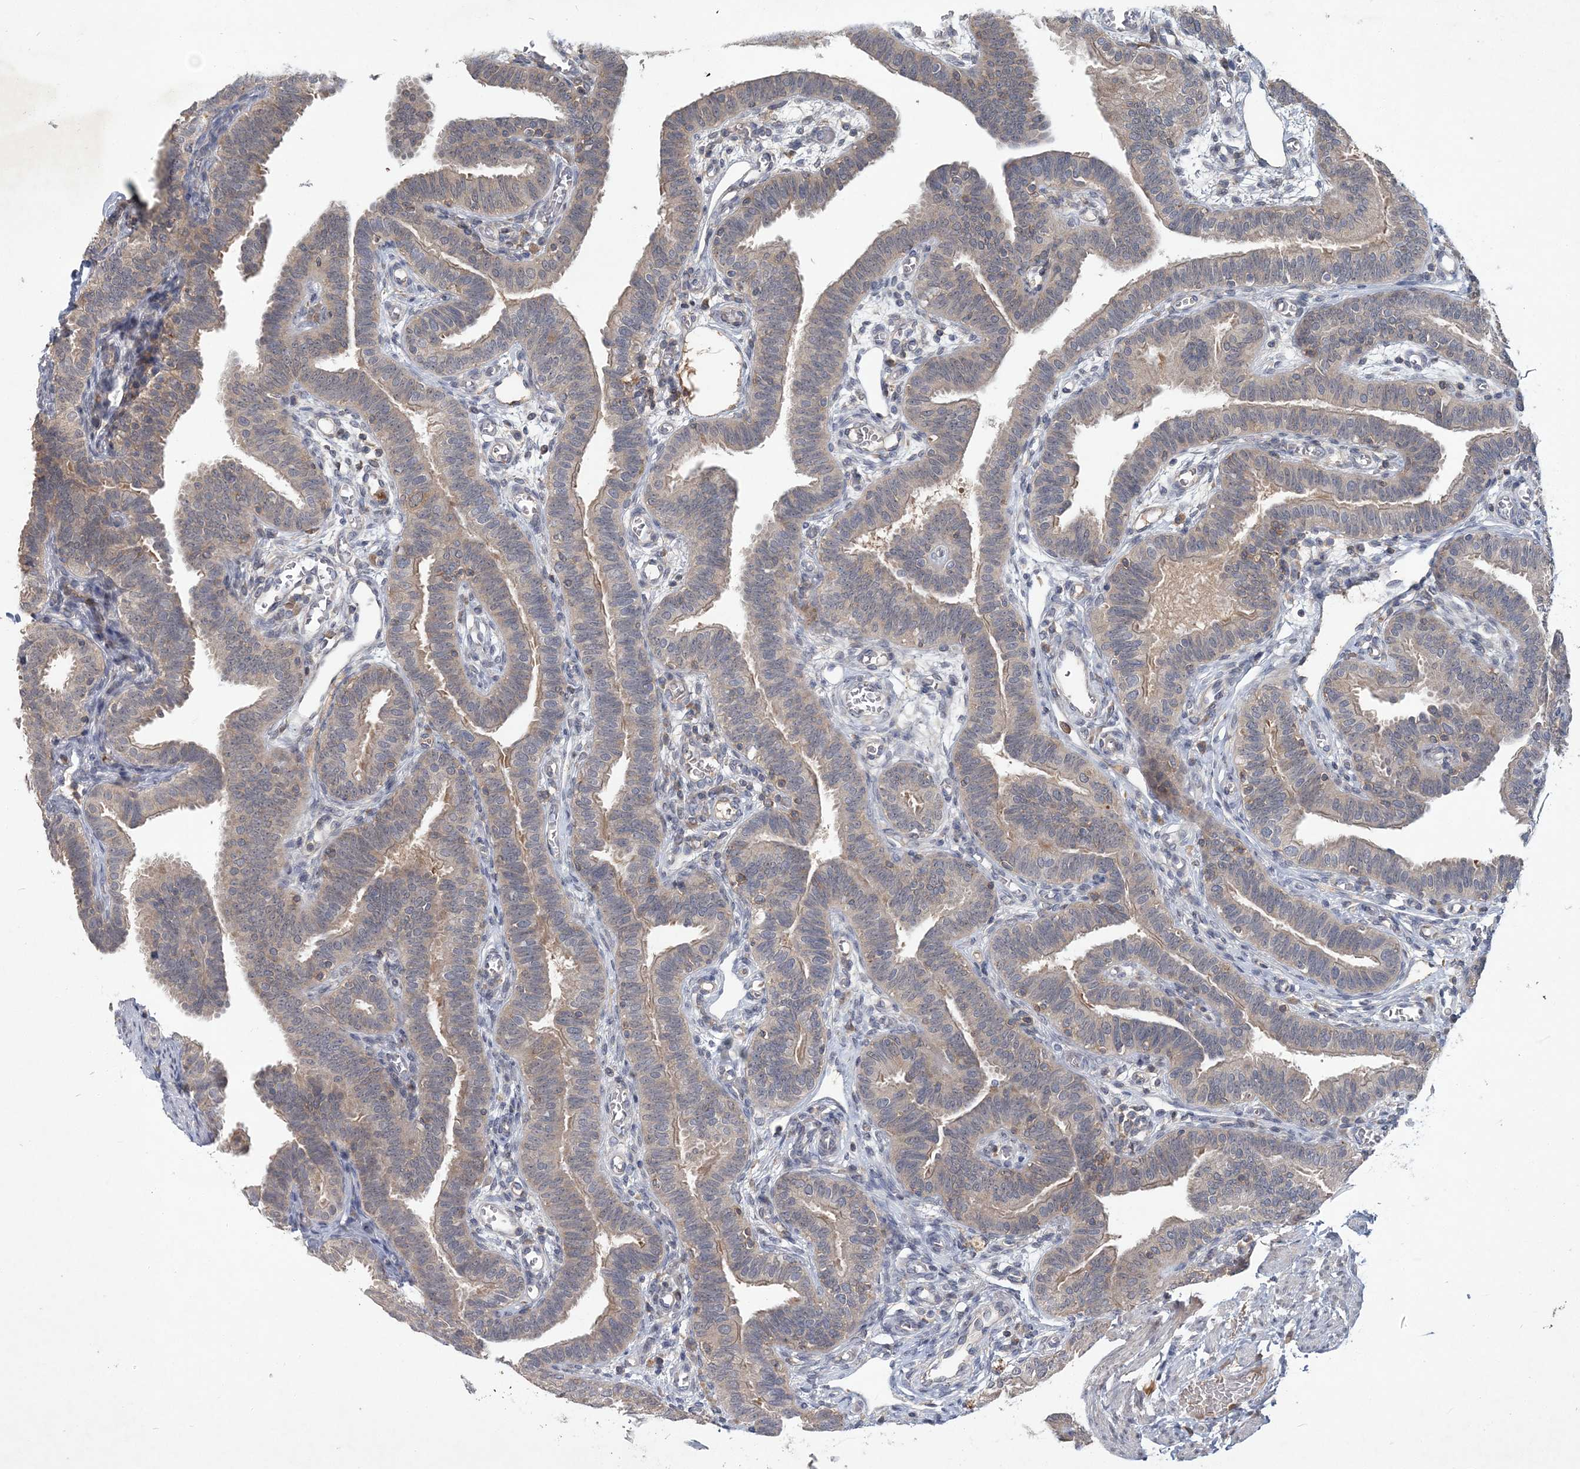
{"staining": {"intensity": "weak", "quantity": "25%-75%", "location": "cytoplasmic/membranous"}, "tissue": "fallopian tube", "cell_type": "Glandular cells", "image_type": "normal", "snomed": [{"axis": "morphology", "description": "Normal tissue, NOS"}, {"axis": "topography", "description": "Fallopian tube"}], "caption": "Immunohistochemistry (IHC) micrograph of unremarkable fallopian tube: fallopian tube stained using IHC shows low levels of weak protein expression localized specifically in the cytoplasmic/membranous of glandular cells, appearing as a cytoplasmic/membranous brown color.", "gene": "RNF25", "patient": {"sex": "female", "age": 39}}